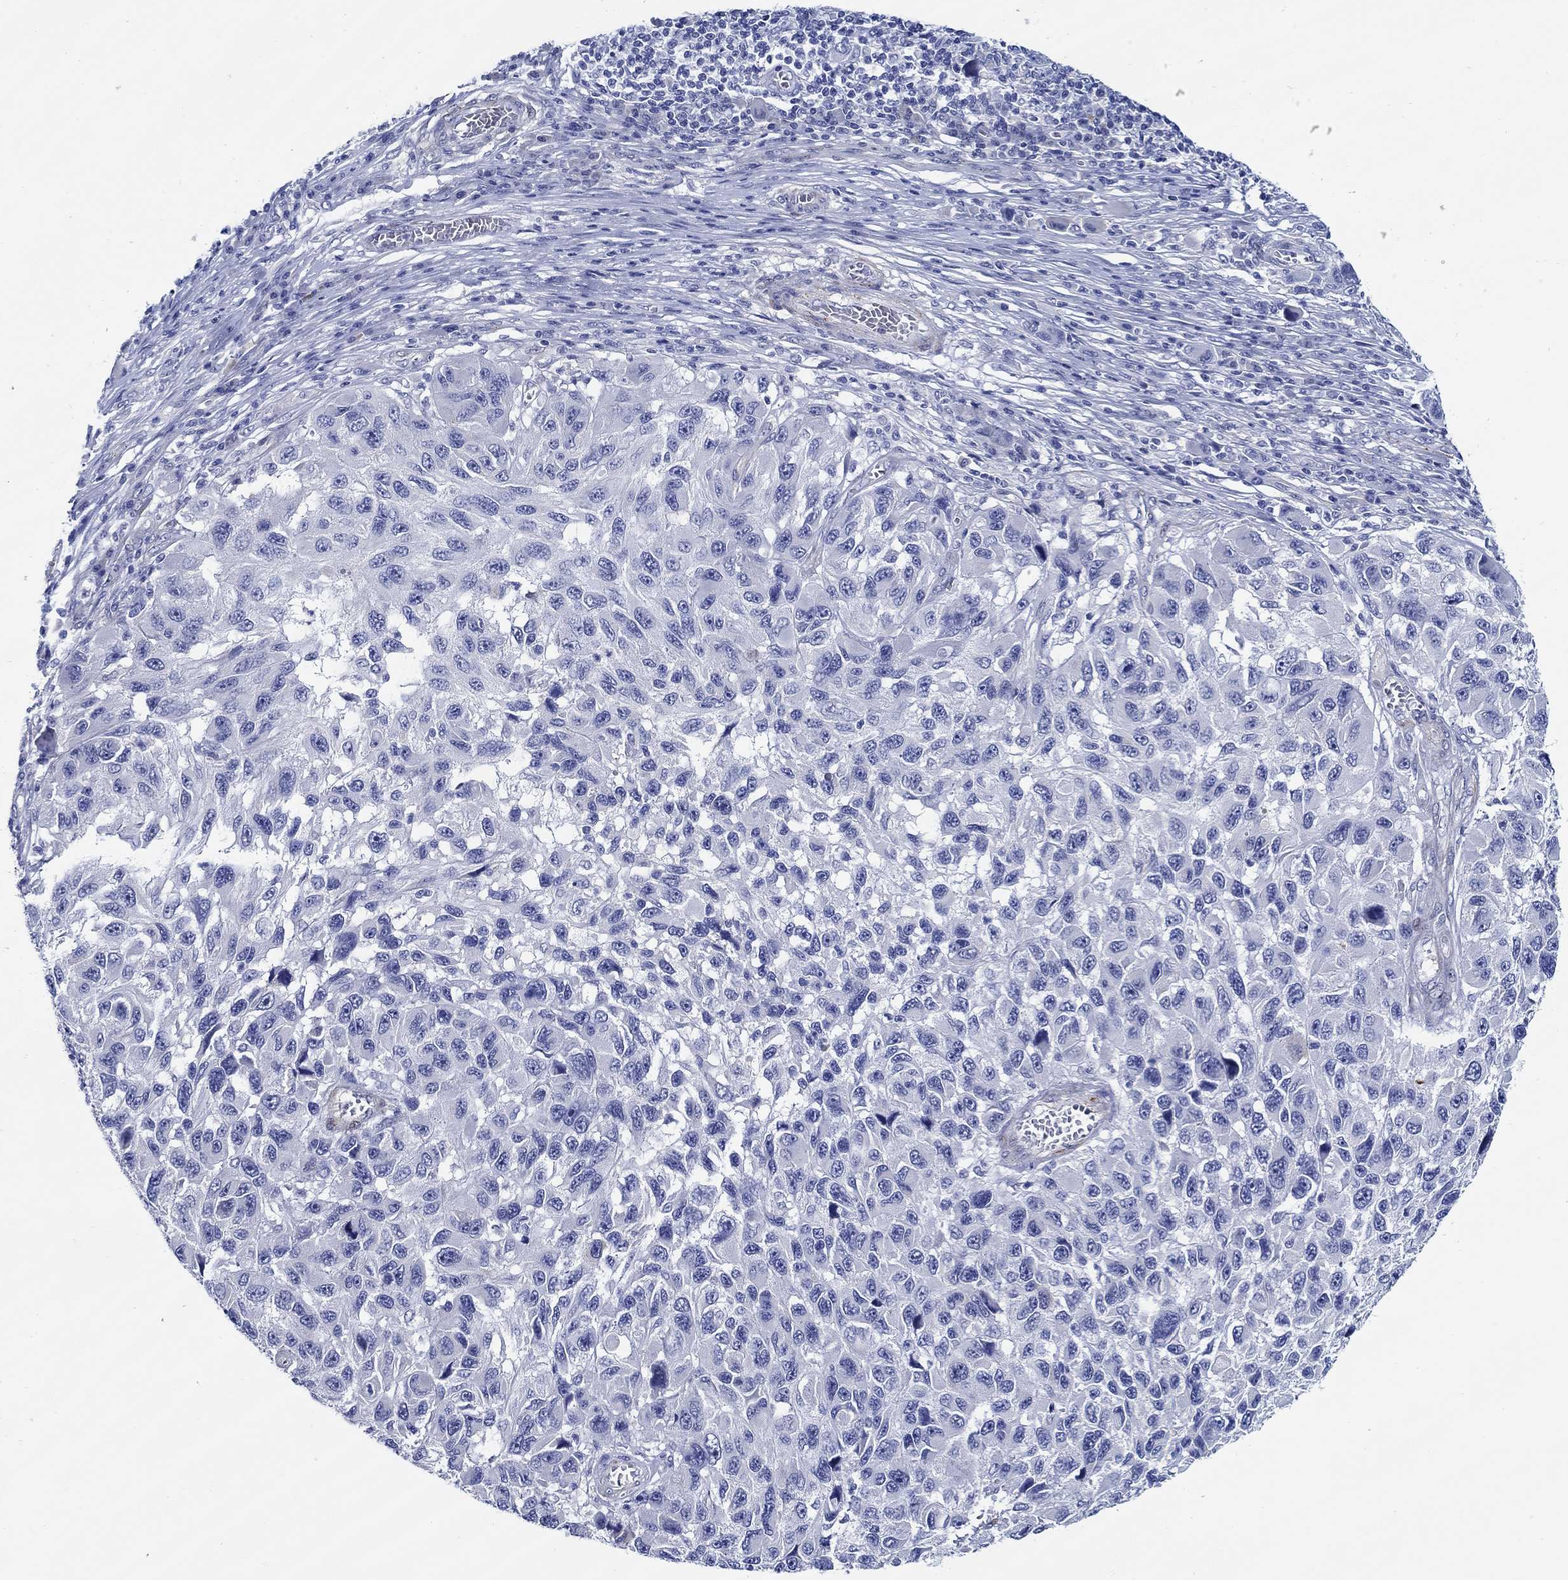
{"staining": {"intensity": "negative", "quantity": "none", "location": "none"}, "tissue": "melanoma", "cell_type": "Tumor cells", "image_type": "cancer", "snomed": [{"axis": "morphology", "description": "Malignant melanoma, NOS"}, {"axis": "topography", "description": "Skin"}], "caption": "An IHC histopathology image of melanoma is shown. There is no staining in tumor cells of melanoma.", "gene": "MC2R", "patient": {"sex": "male", "age": 53}}